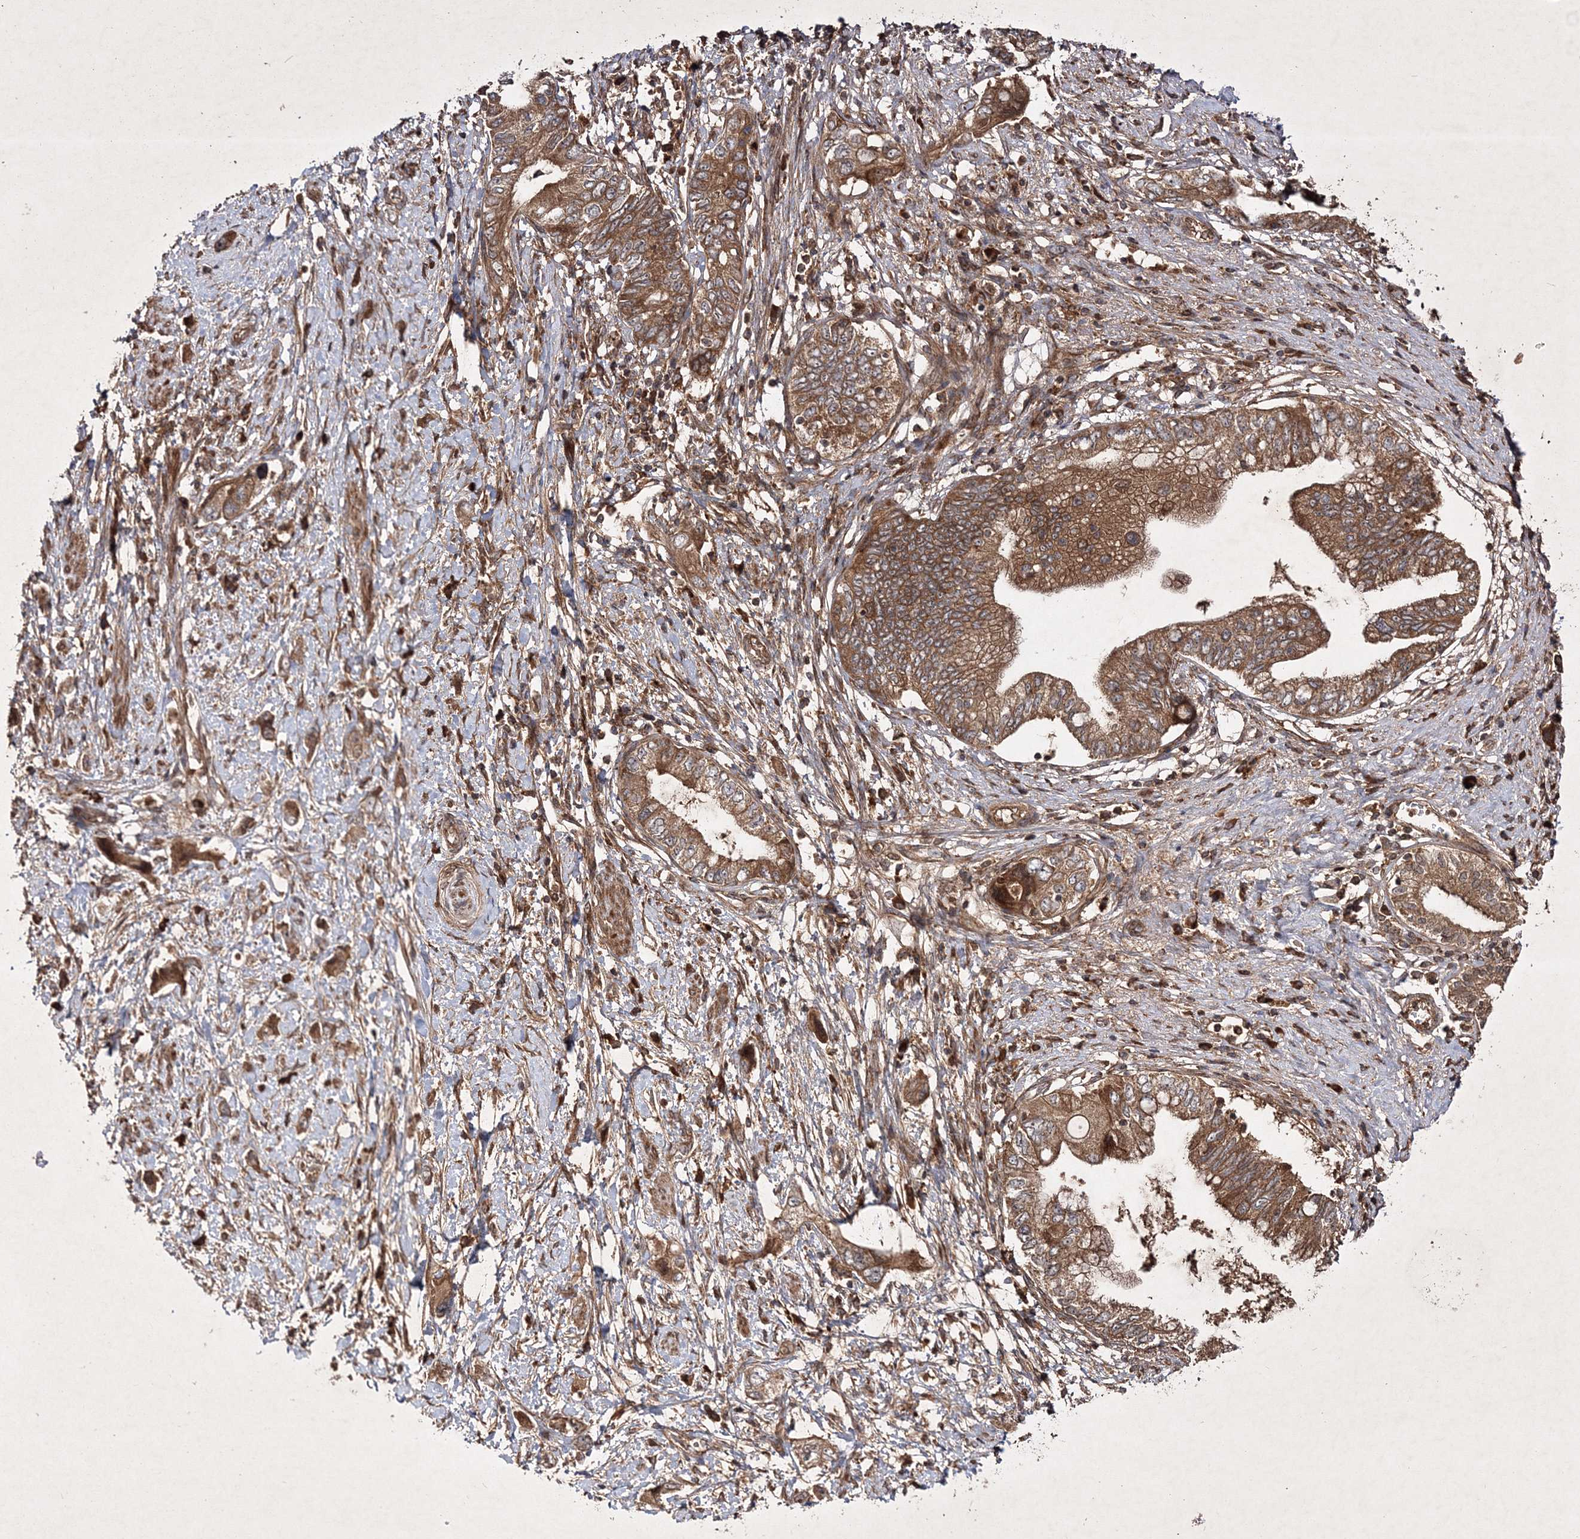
{"staining": {"intensity": "moderate", "quantity": ">75%", "location": "cytoplasmic/membranous"}, "tissue": "pancreatic cancer", "cell_type": "Tumor cells", "image_type": "cancer", "snomed": [{"axis": "morphology", "description": "Adenocarcinoma, NOS"}, {"axis": "topography", "description": "Pancreas"}], "caption": "About >75% of tumor cells in human pancreatic cancer (adenocarcinoma) display moderate cytoplasmic/membranous protein expression as visualized by brown immunohistochemical staining.", "gene": "DNAJC13", "patient": {"sex": "female", "age": 73}}